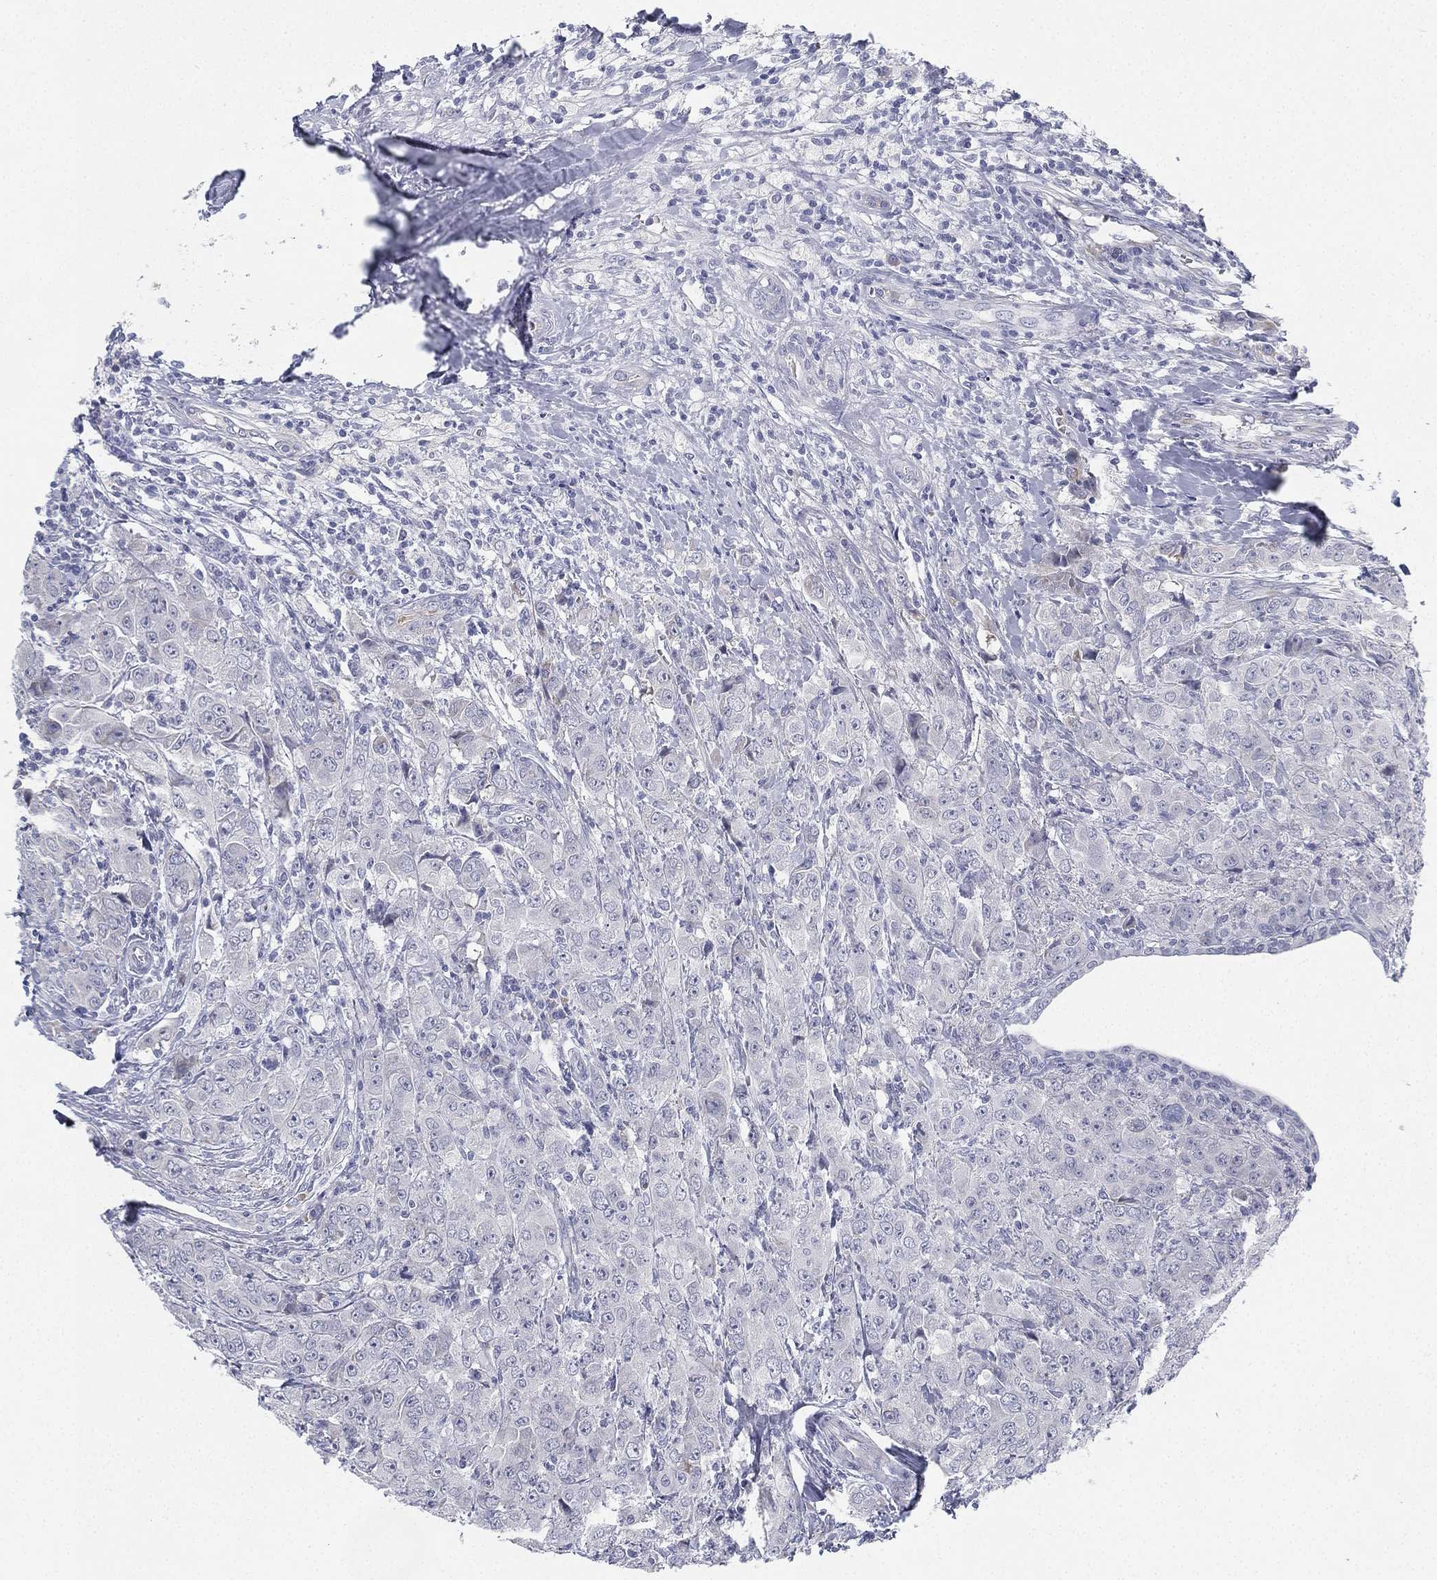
{"staining": {"intensity": "negative", "quantity": "none", "location": "none"}, "tissue": "breast cancer", "cell_type": "Tumor cells", "image_type": "cancer", "snomed": [{"axis": "morphology", "description": "Duct carcinoma"}, {"axis": "topography", "description": "Breast"}], "caption": "Photomicrograph shows no protein positivity in tumor cells of breast cancer tissue.", "gene": "HEATR4", "patient": {"sex": "female", "age": 43}}